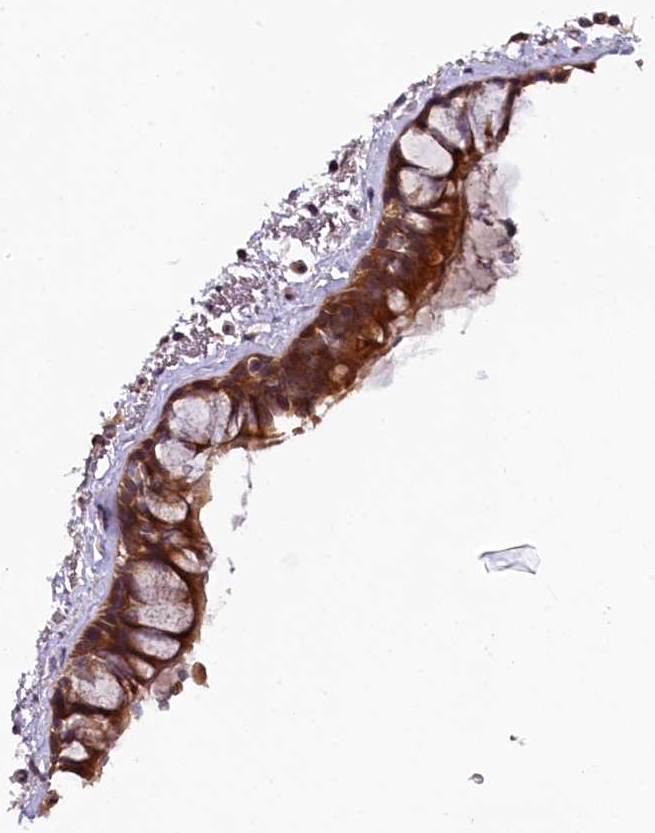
{"staining": {"intensity": "strong", "quantity": ">75%", "location": "cytoplasmic/membranous"}, "tissue": "bronchus", "cell_type": "Respiratory epithelial cells", "image_type": "normal", "snomed": [{"axis": "morphology", "description": "Normal tissue, NOS"}, {"axis": "topography", "description": "Cartilage tissue"}], "caption": "Respiratory epithelial cells show high levels of strong cytoplasmic/membranous positivity in approximately >75% of cells in benign human bronchus.", "gene": "DOHH", "patient": {"sex": "male", "age": 63}}